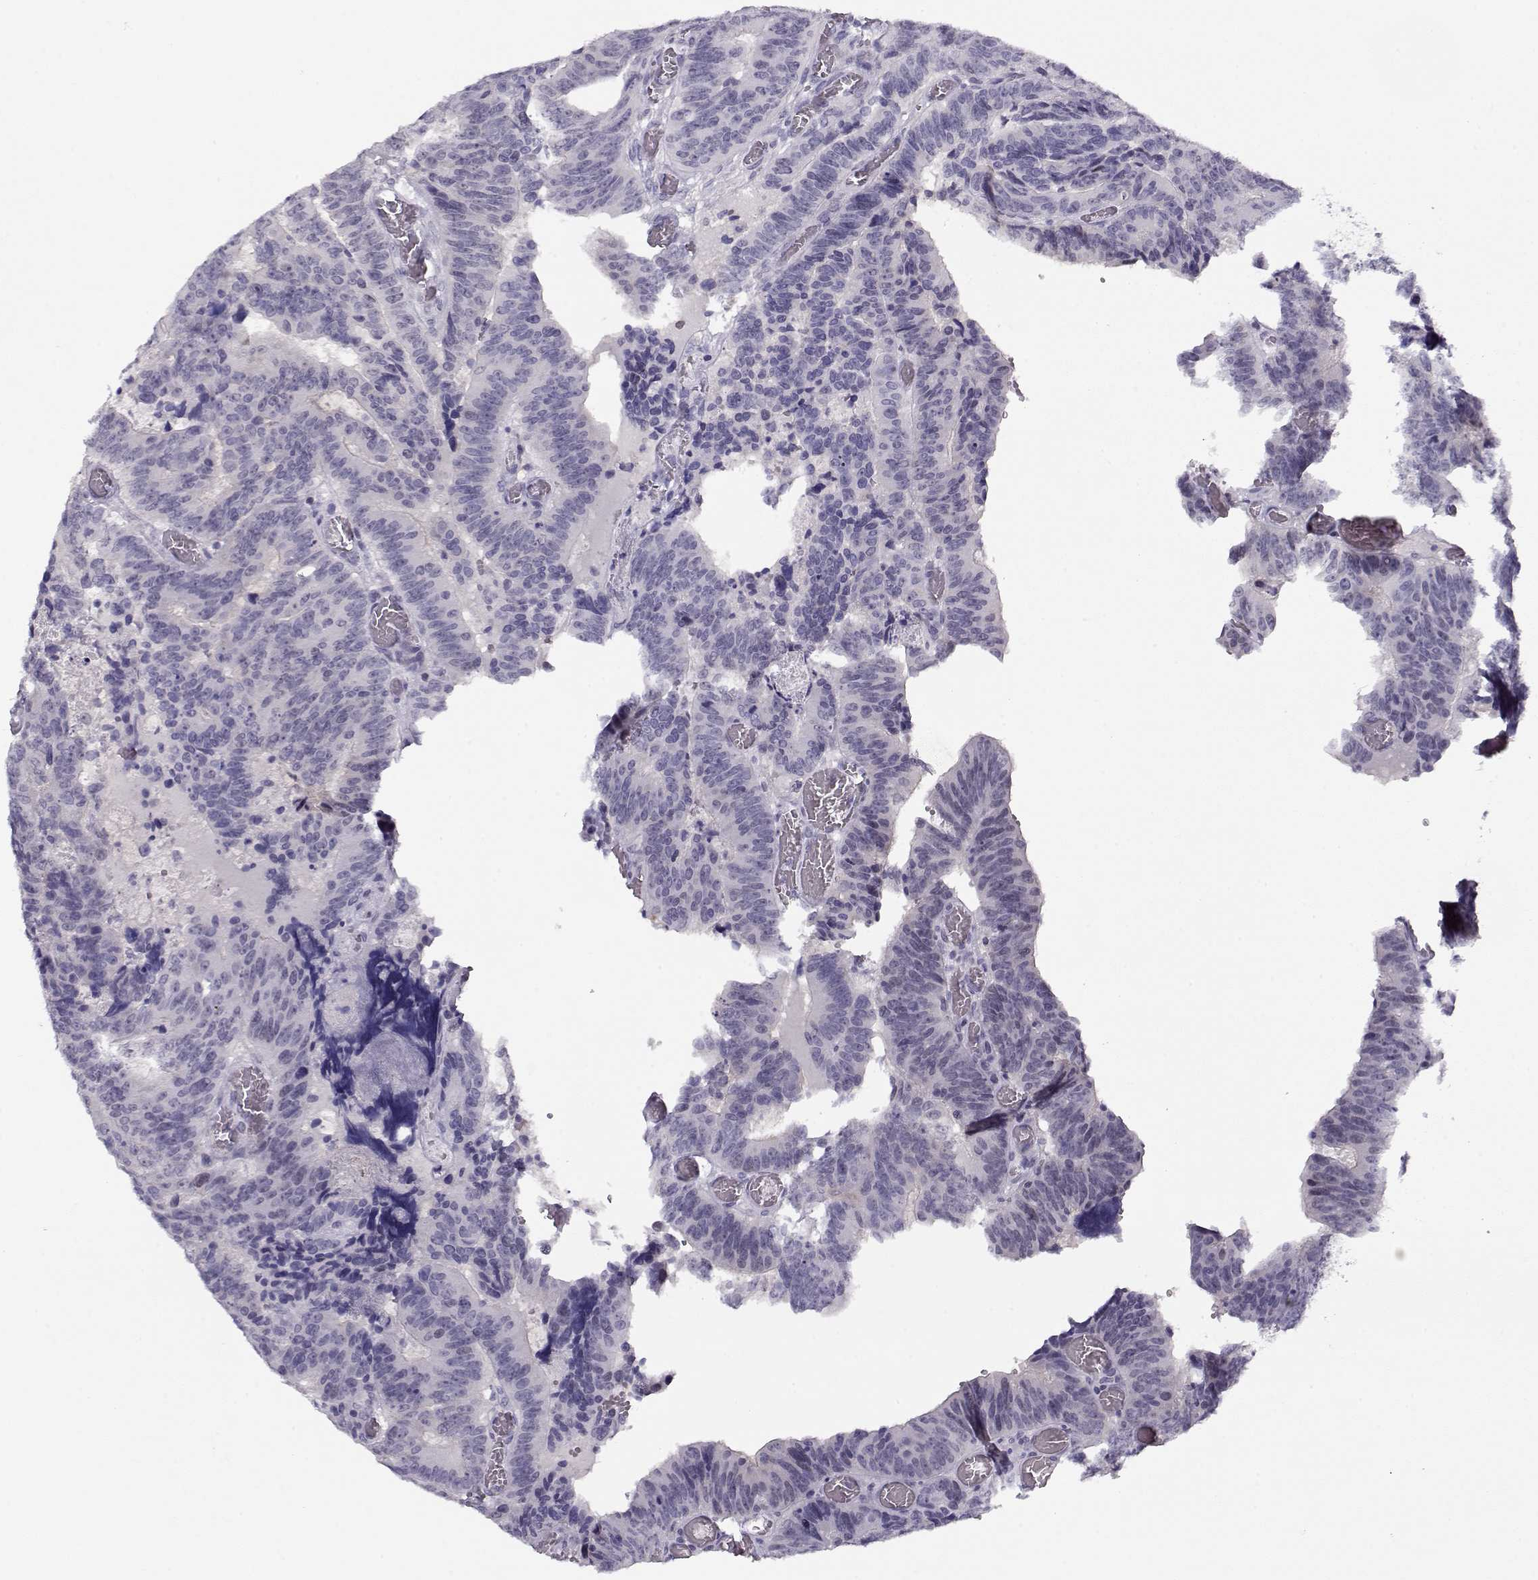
{"staining": {"intensity": "negative", "quantity": "none", "location": "none"}, "tissue": "colorectal cancer", "cell_type": "Tumor cells", "image_type": "cancer", "snomed": [{"axis": "morphology", "description": "Adenocarcinoma, NOS"}, {"axis": "topography", "description": "Colon"}], "caption": "Immunohistochemistry (IHC) of adenocarcinoma (colorectal) demonstrates no expression in tumor cells. (DAB (3,3'-diaminobenzidine) immunohistochemistry visualized using brightfield microscopy, high magnification).", "gene": "CRX", "patient": {"sex": "female", "age": 82}}